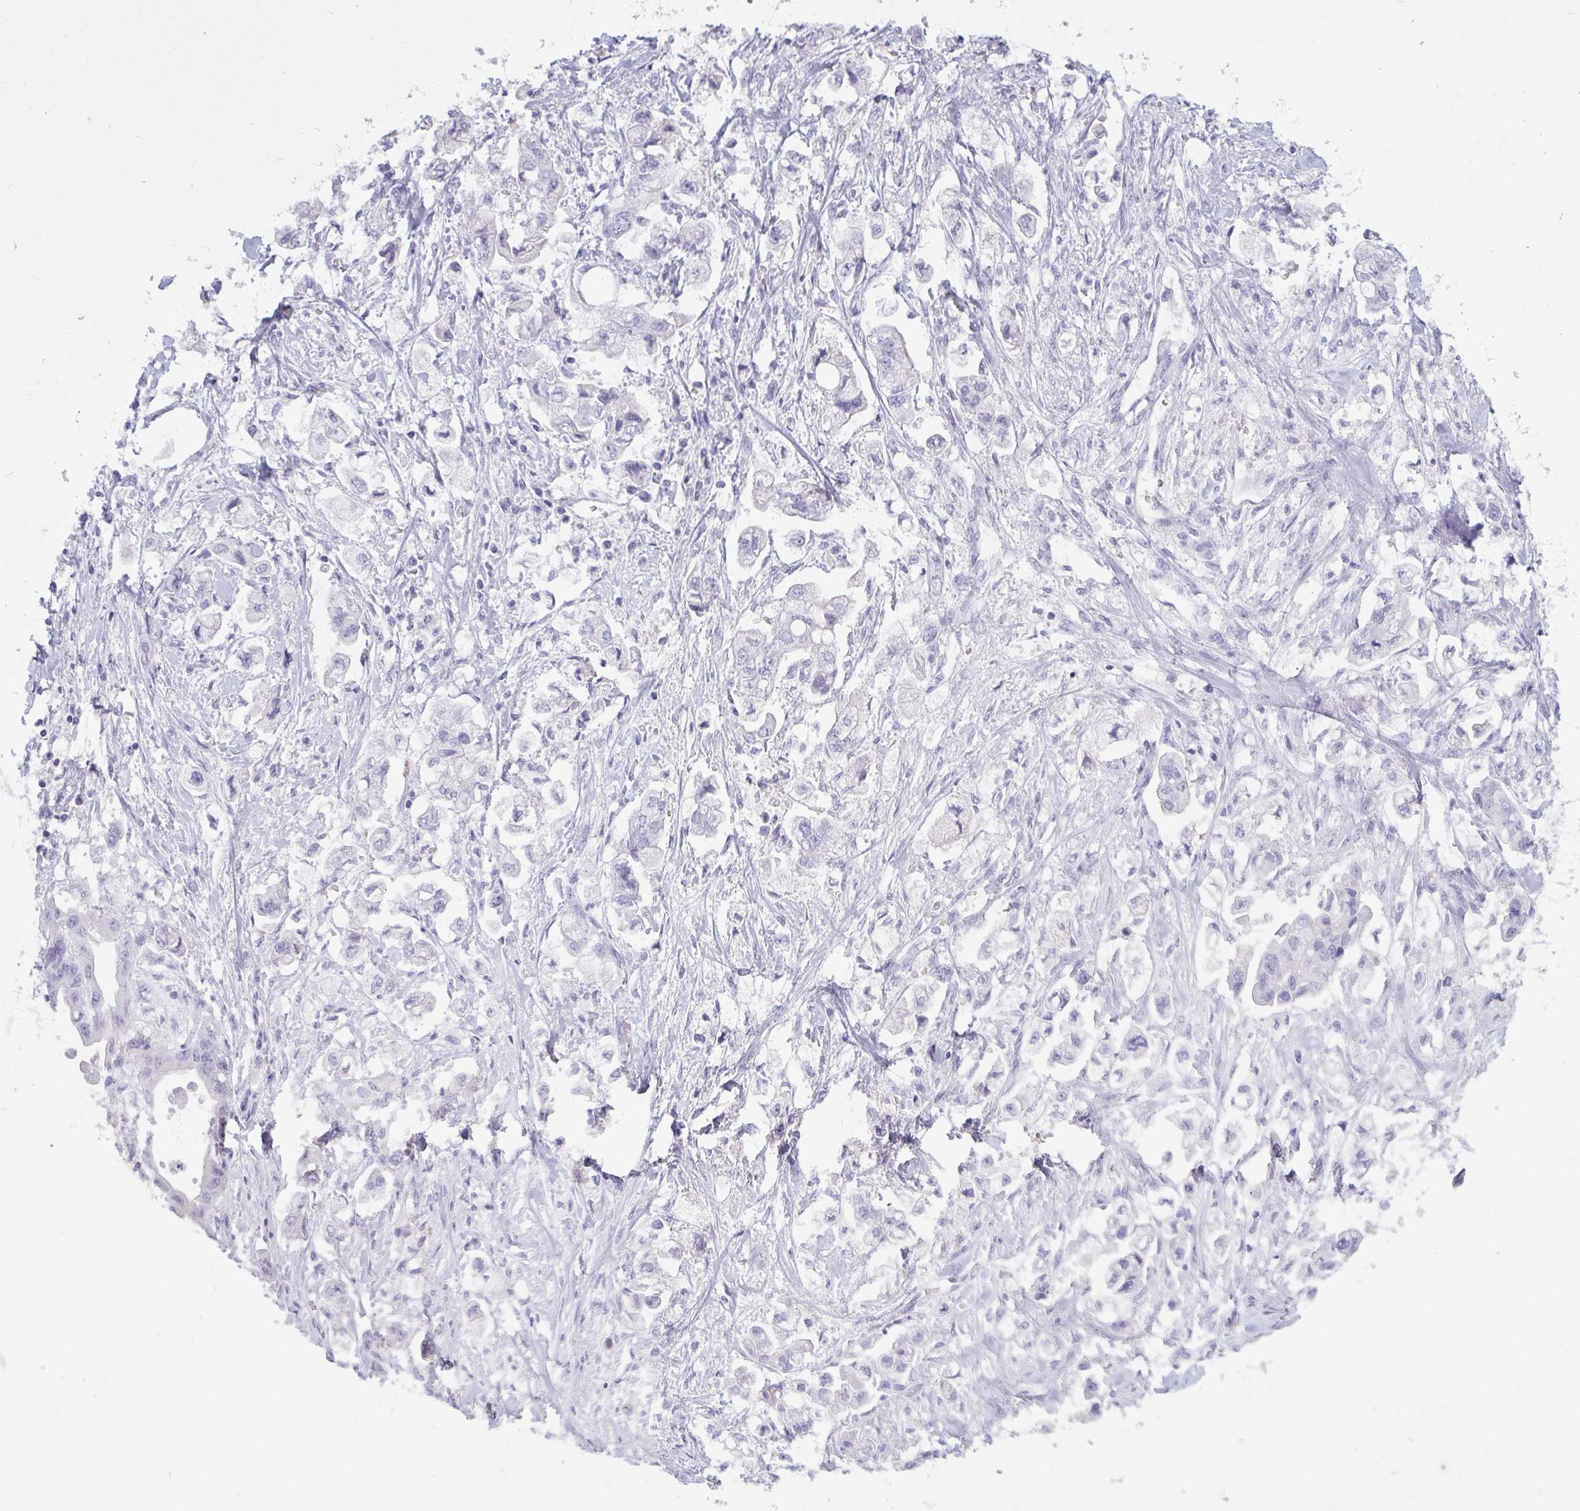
{"staining": {"intensity": "negative", "quantity": "none", "location": "none"}, "tissue": "stomach cancer", "cell_type": "Tumor cells", "image_type": "cancer", "snomed": [{"axis": "morphology", "description": "Adenocarcinoma, NOS"}, {"axis": "topography", "description": "Stomach"}], "caption": "High power microscopy photomicrograph of an IHC image of adenocarcinoma (stomach), revealing no significant positivity in tumor cells.", "gene": "BBS10", "patient": {"sex": "male", "age": 62}}